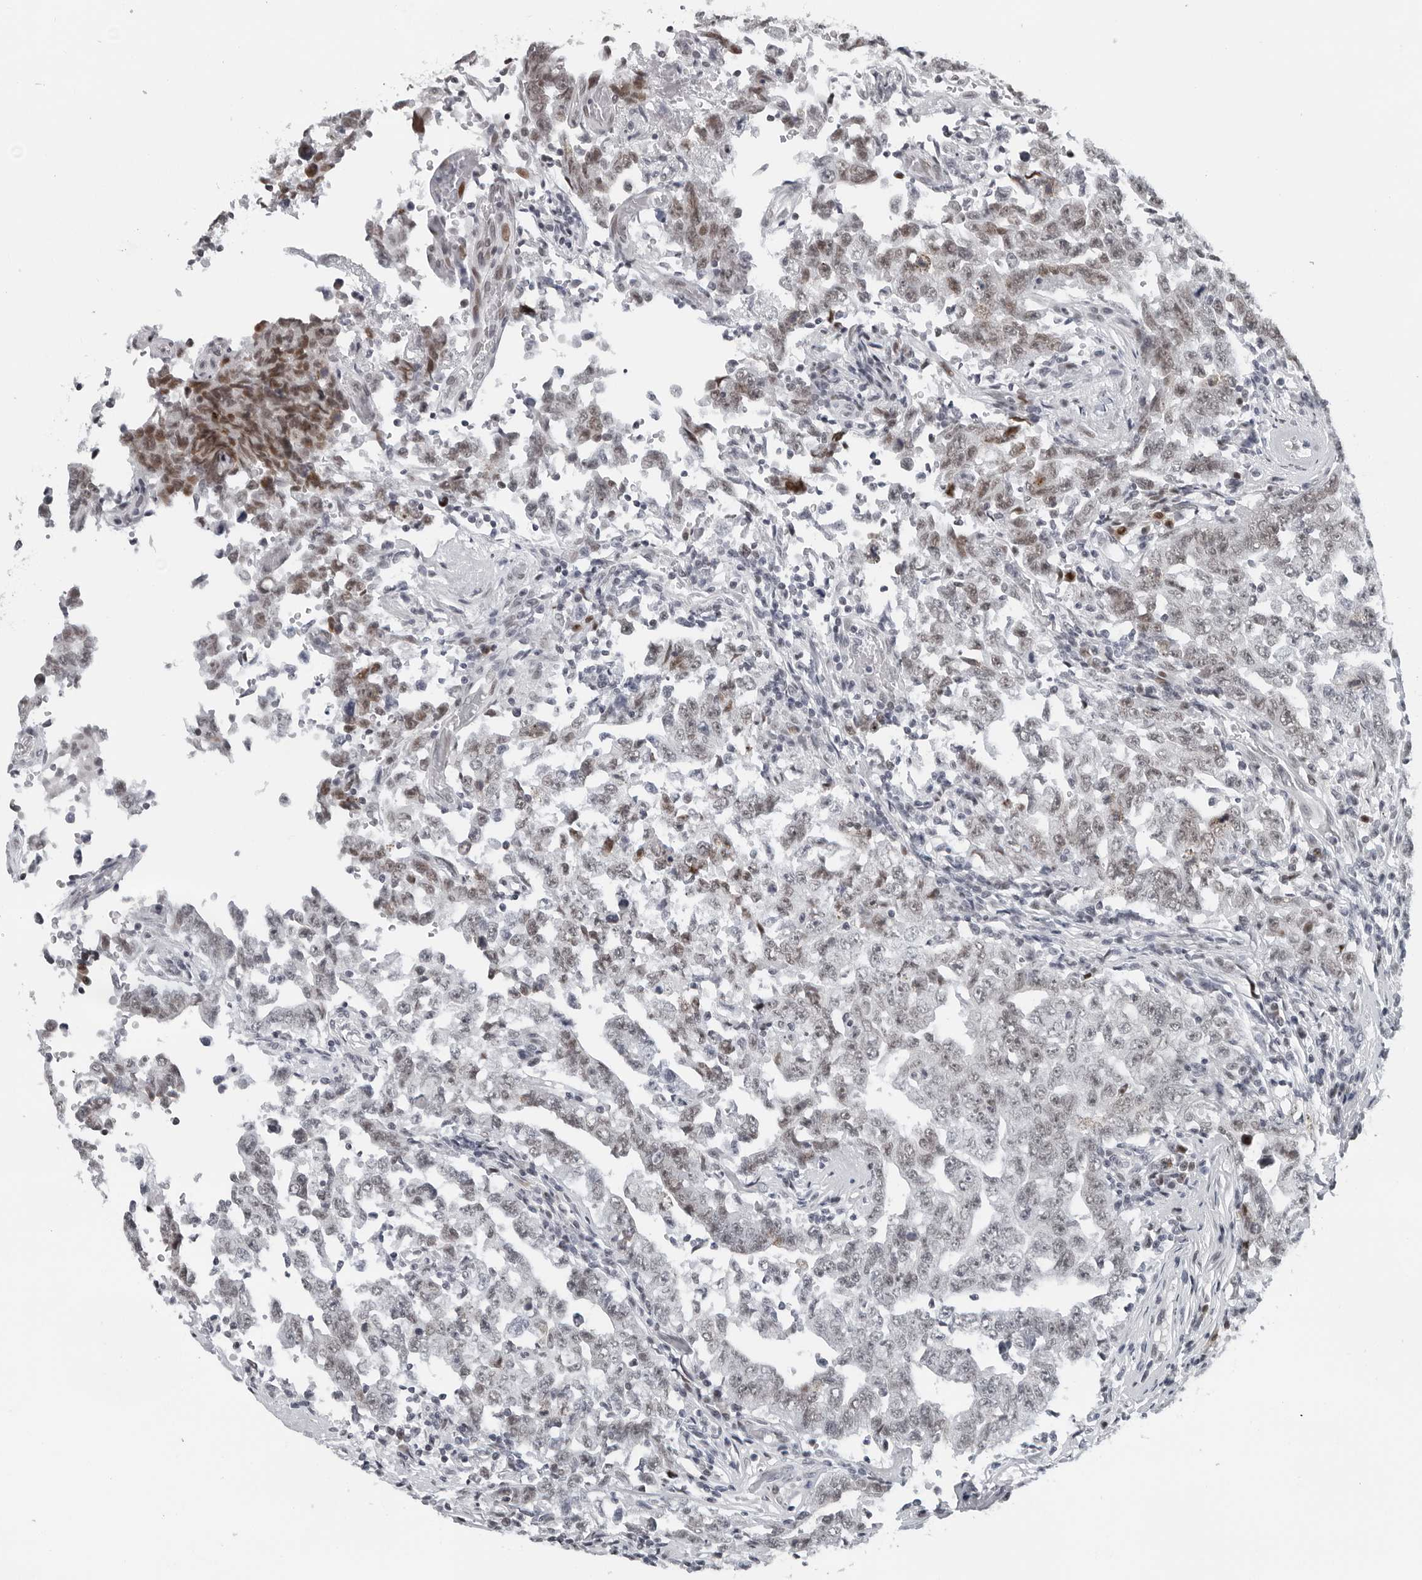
{"staining": {"intensity": "weak", "quantity": "<25%", "location": "nuclear"}, "tissue": "testis cancer", "cell_type": "Tumor cells", "image_type": "cancer", "snomed": [{"axis": "morphology", "description": "Carcinoma, Embryonal, NOS"}, {"axis": "topography", "description": "Testis"}], "caption": "Histopathology image shows no significant protein expression in tumor cells of testis cancer. (IHC, brightfield microscopy, high magnification).", "gene": "PPP1R42", "patient": {"sex": "male", "age": 26}}